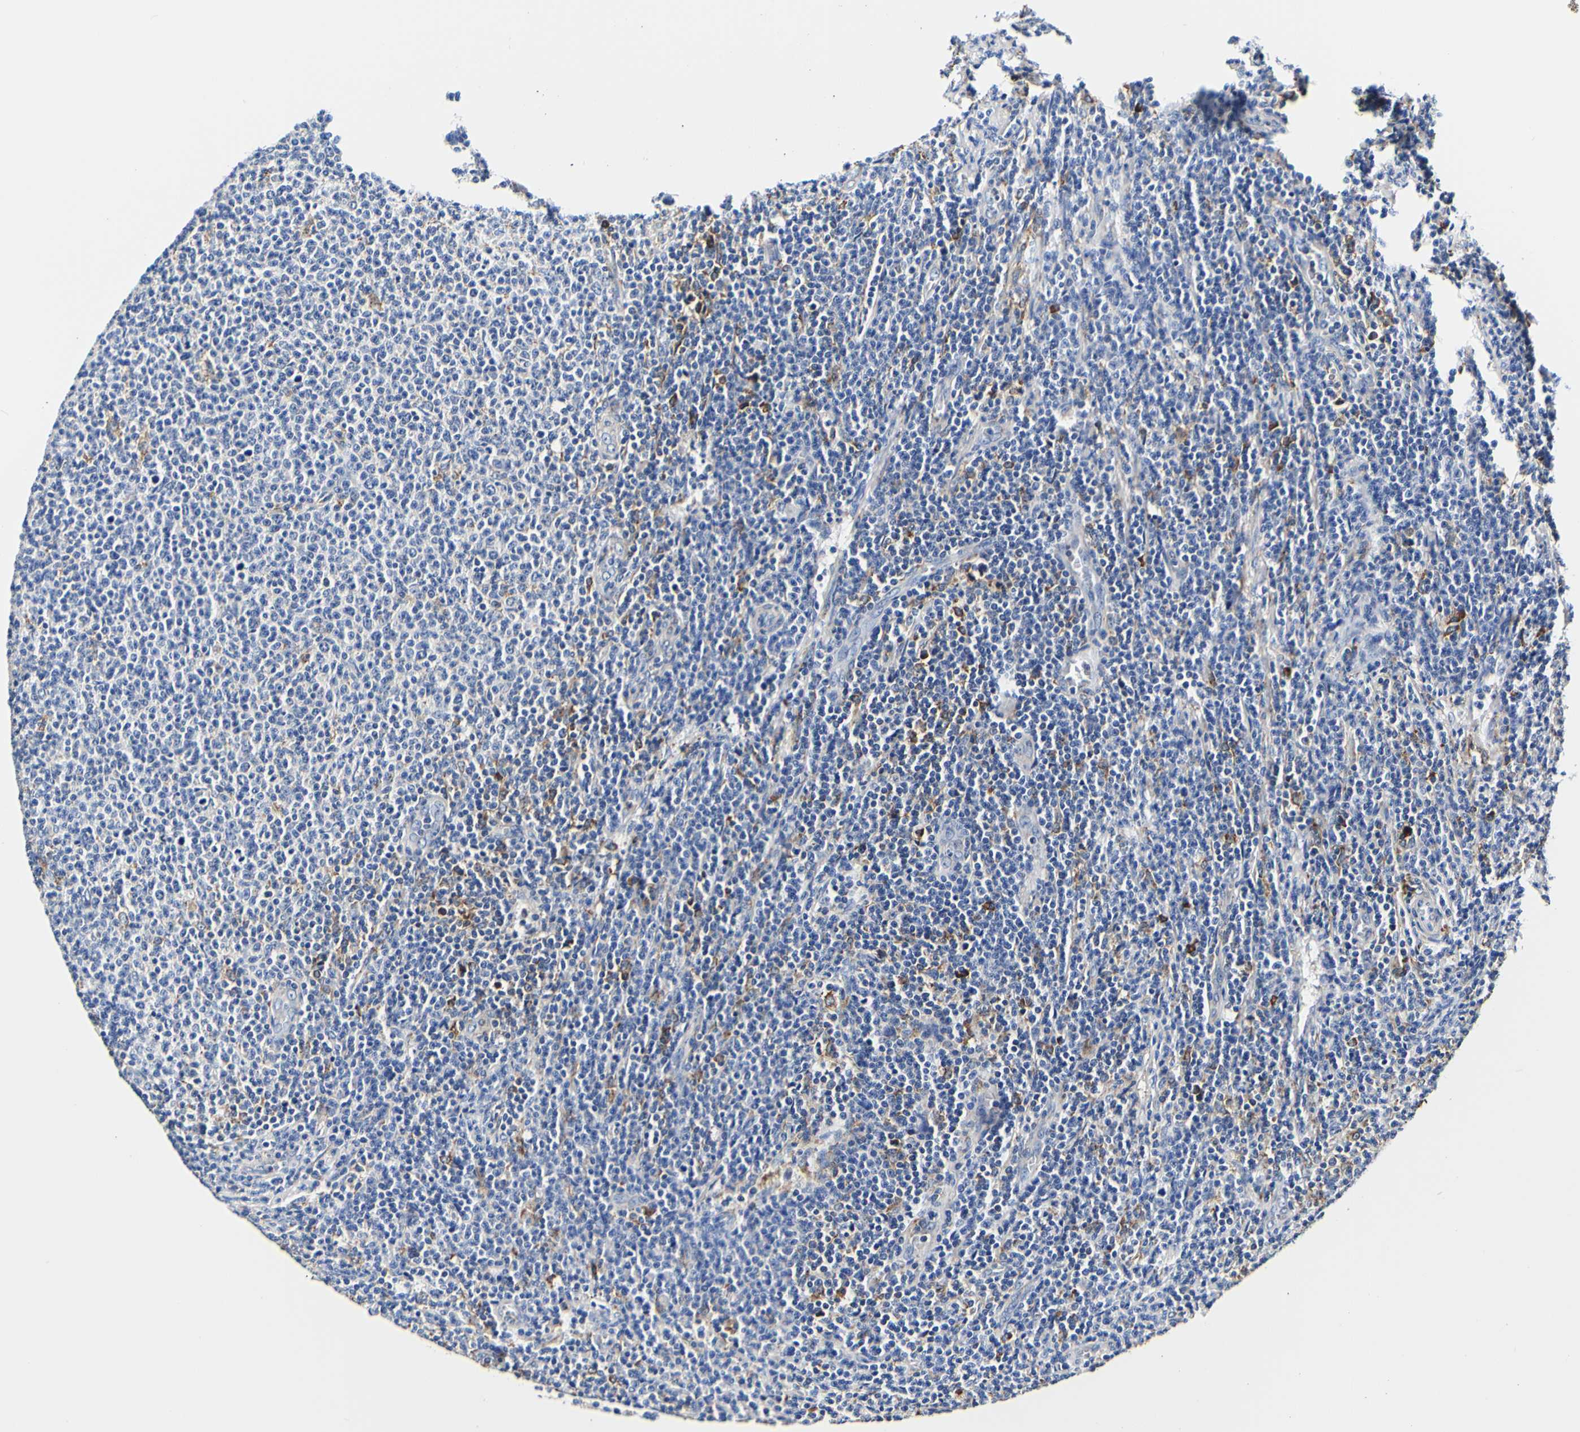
{"staining": {"intensity": "moderate", "quantity": "<25%", "location": "cytoplasmic/membranous"}, "tissue": "lymphoma", "cell_type": "Tumor cells", "image_type": "cancer", "snomed": [{"axis": "morphology", "description": "Malignant lymphoma, non-Hodgkin's type, Low grade"}, {"axis": "topography", "description": "Lymph node"}], "caption": "High-magnification brightfield microscopy of lymphoma stained with DAB (3,3'-diaminobenzidine) (brown) and counterstained with hematoxylin (blue). tumor cells exhibit moderate cytoplasmic/membranous expression is present in approximately<25% of cells.", "gene": "P4HB", "patient": {"sex": "male", "age": 66}}